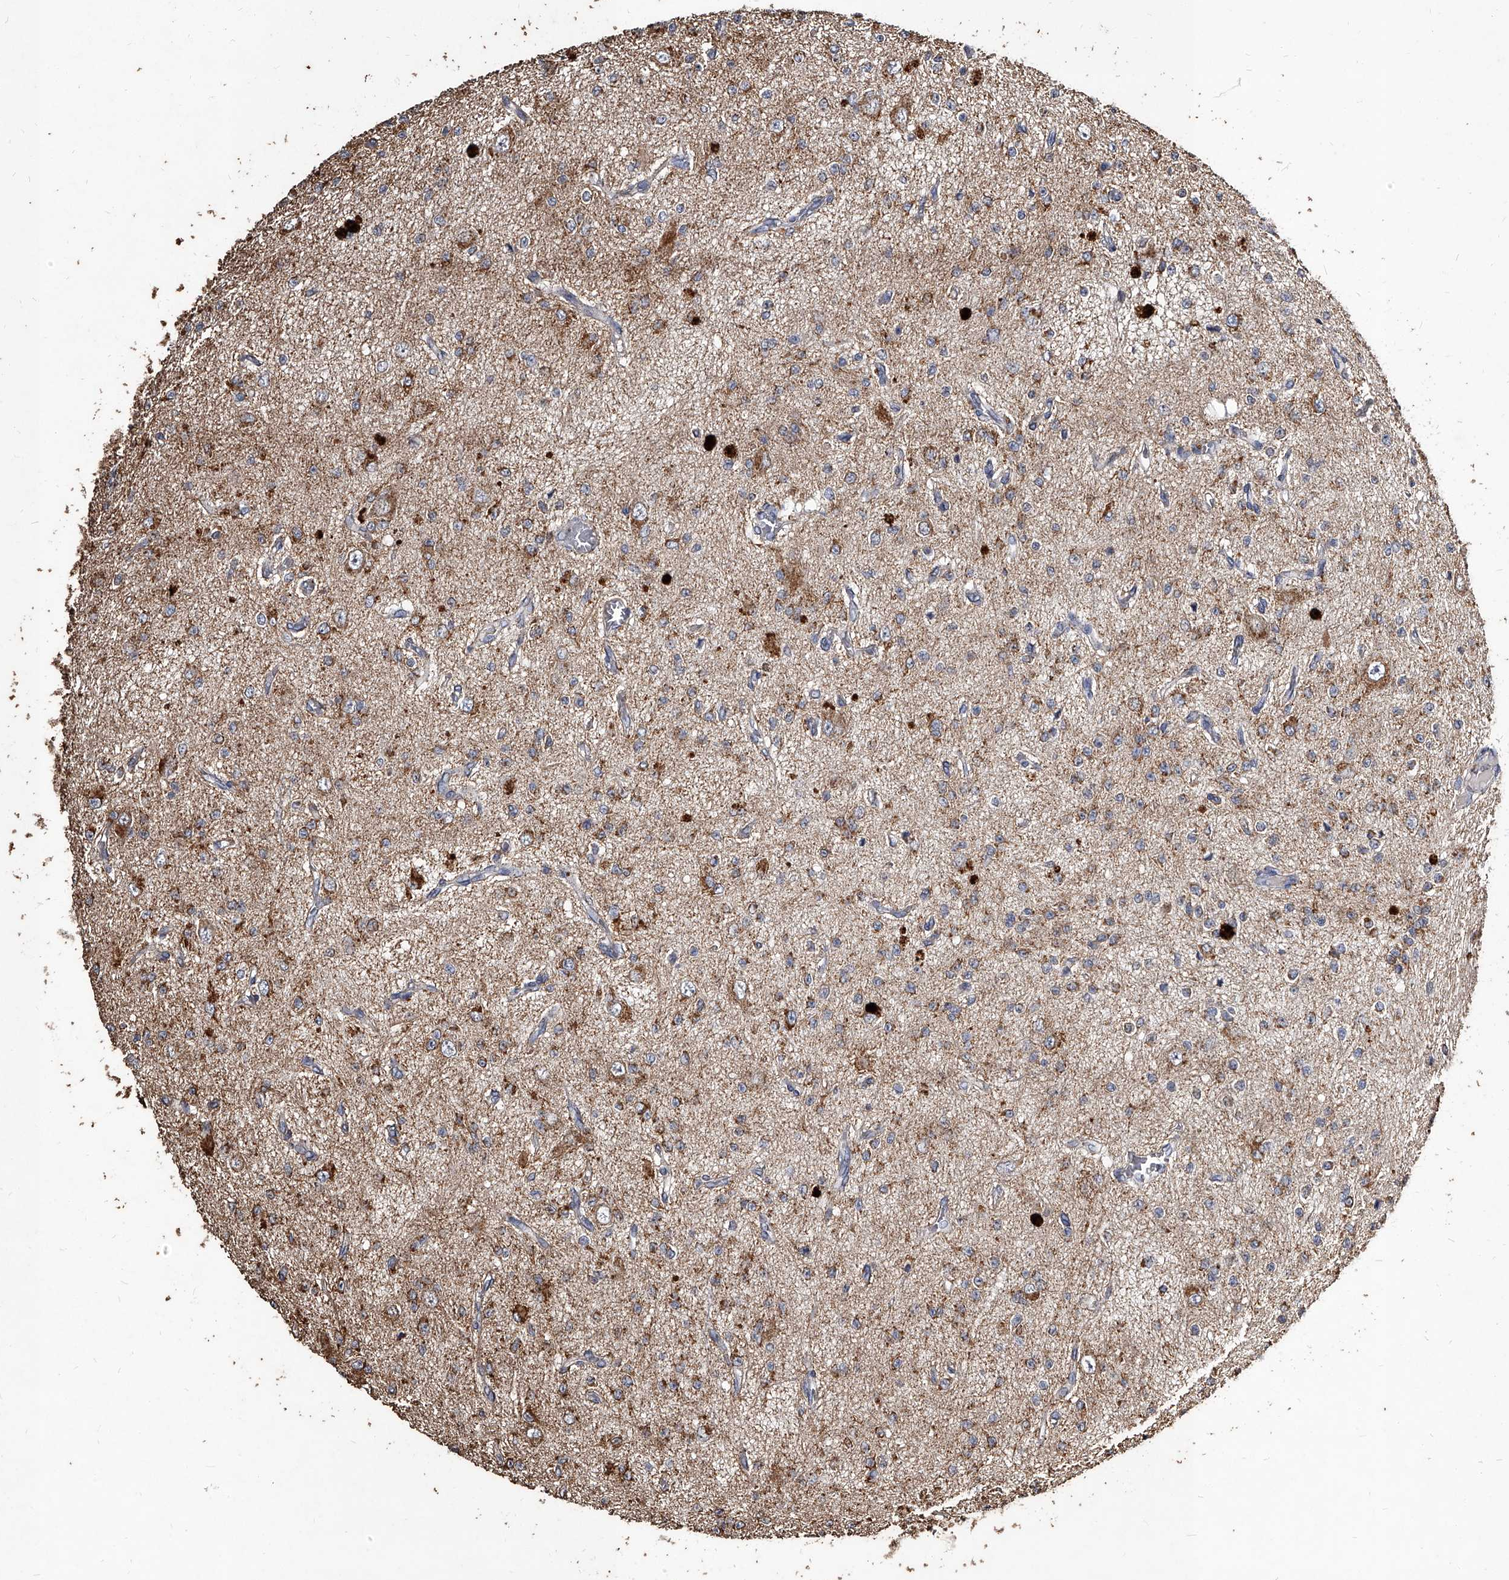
{"staining": {"intensity": "moderate", "quantity": "25%-75%", "location": "cytoplasmic/membranous"}, "tissue": "glioma", "cell_type": "Tumor cells", "image_type": "cancer", "snomed": [{"axis": "morphology", "description": "Glioma, malignant, Low grade"}, {"axis": "topography", "description": "Brain"}], "caption": "Human malignant glioma (low-grade) stained with a brown dye demonstrates moderate cytoplasmic/membranous positive expression in approximately 25%-75% of tumor cells.", "gene": "GPR183", "patient": {"sex": "male", "age": 38}}